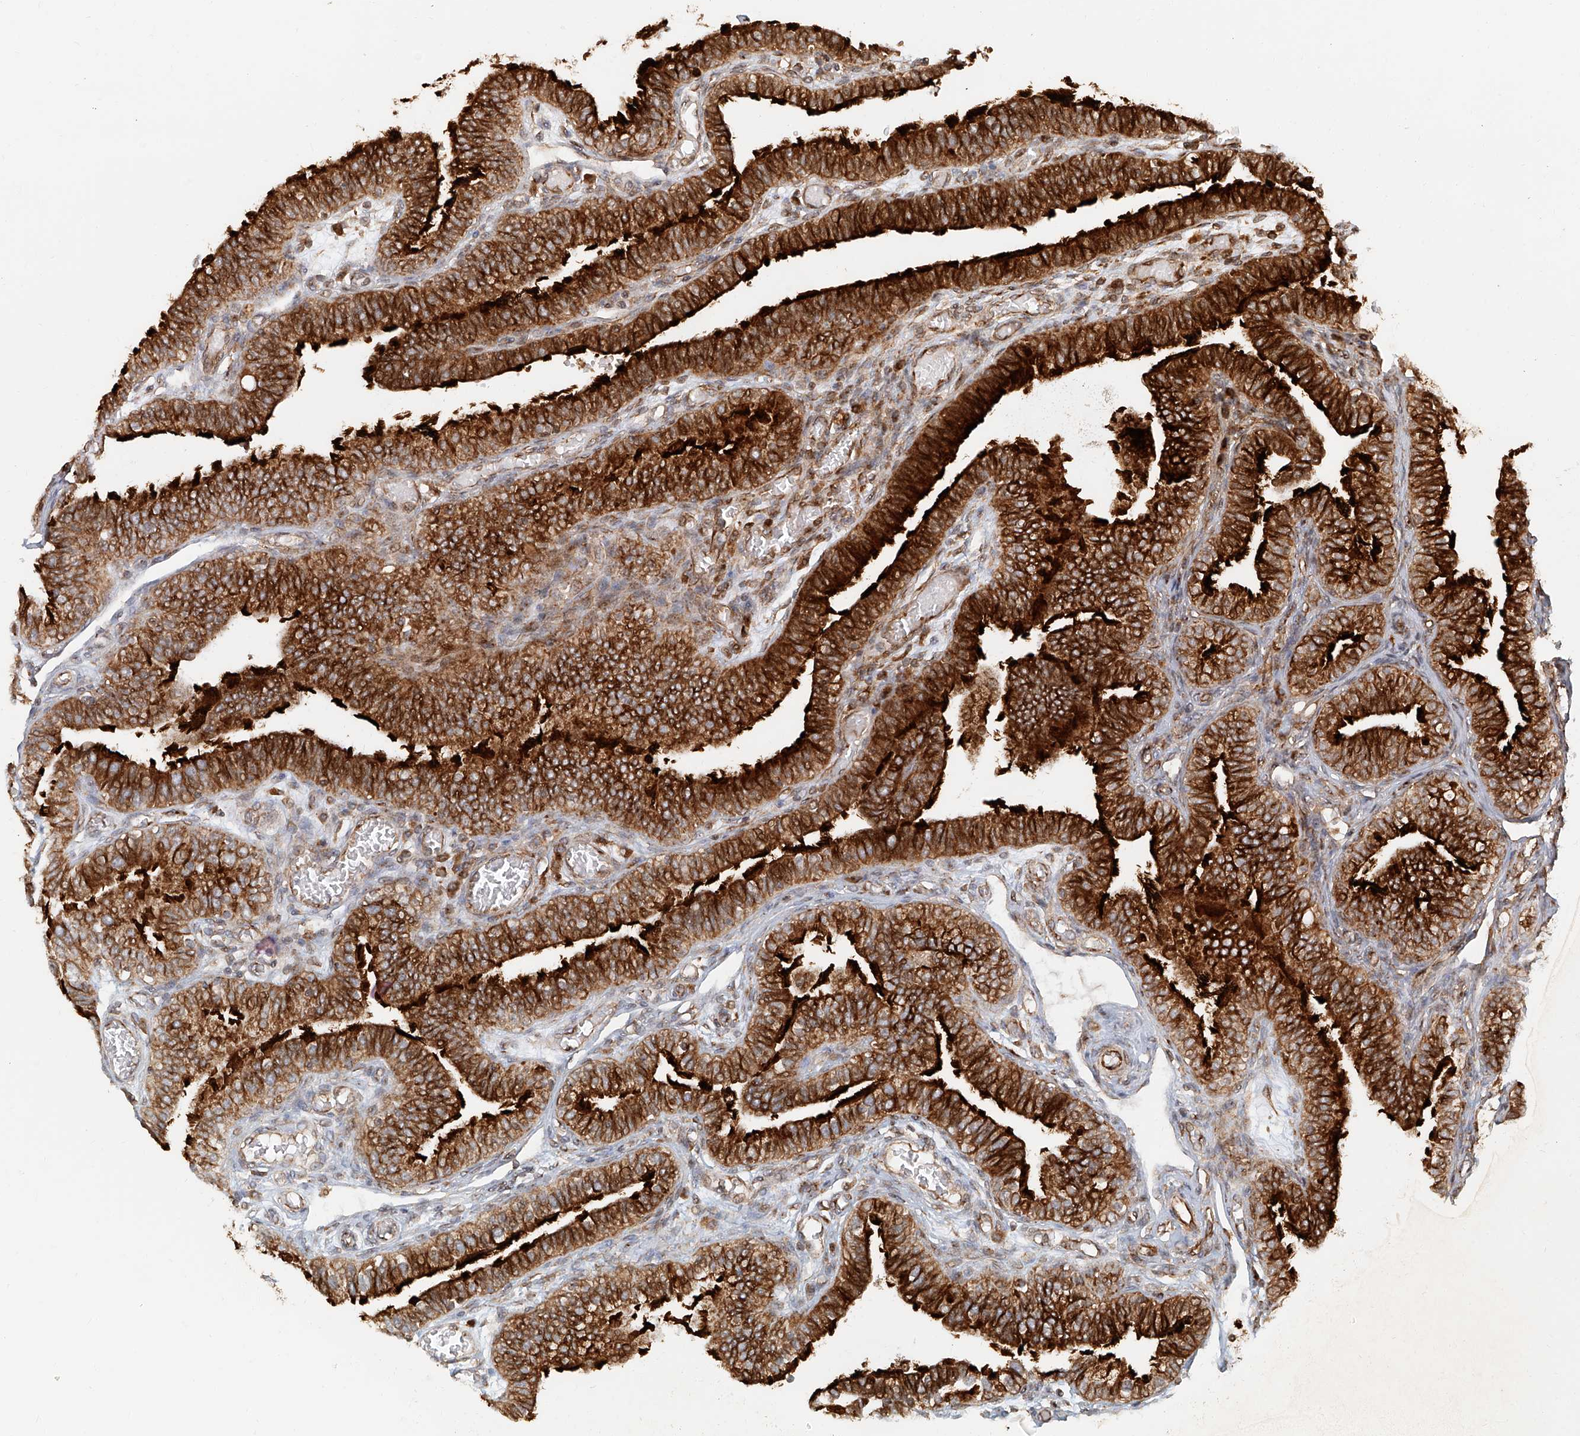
{"staining": {"intensity": "strong", "quantity": ">75%", "location": "cytoplasmic/membranous"}, "tissue": "fallopian tube", "cell_type": "Glandular cells", "image_type": "normal", "snomed": [{"axis": "morphology", "description": "Normal tissue, NOS"}, {"axis": "topography", "description": "Fallopian tube"}], "caption": "Immunohistochemistry (IHC) micrograph of unremarkable fallopian tube stained for a protein (brown), which exhibits high levels of strong cytoplasmic/membranous staining in approximately >75% of glandular cells.", "gene": "NAP1L1", "patient": {"sex": "female", "age": 39}}